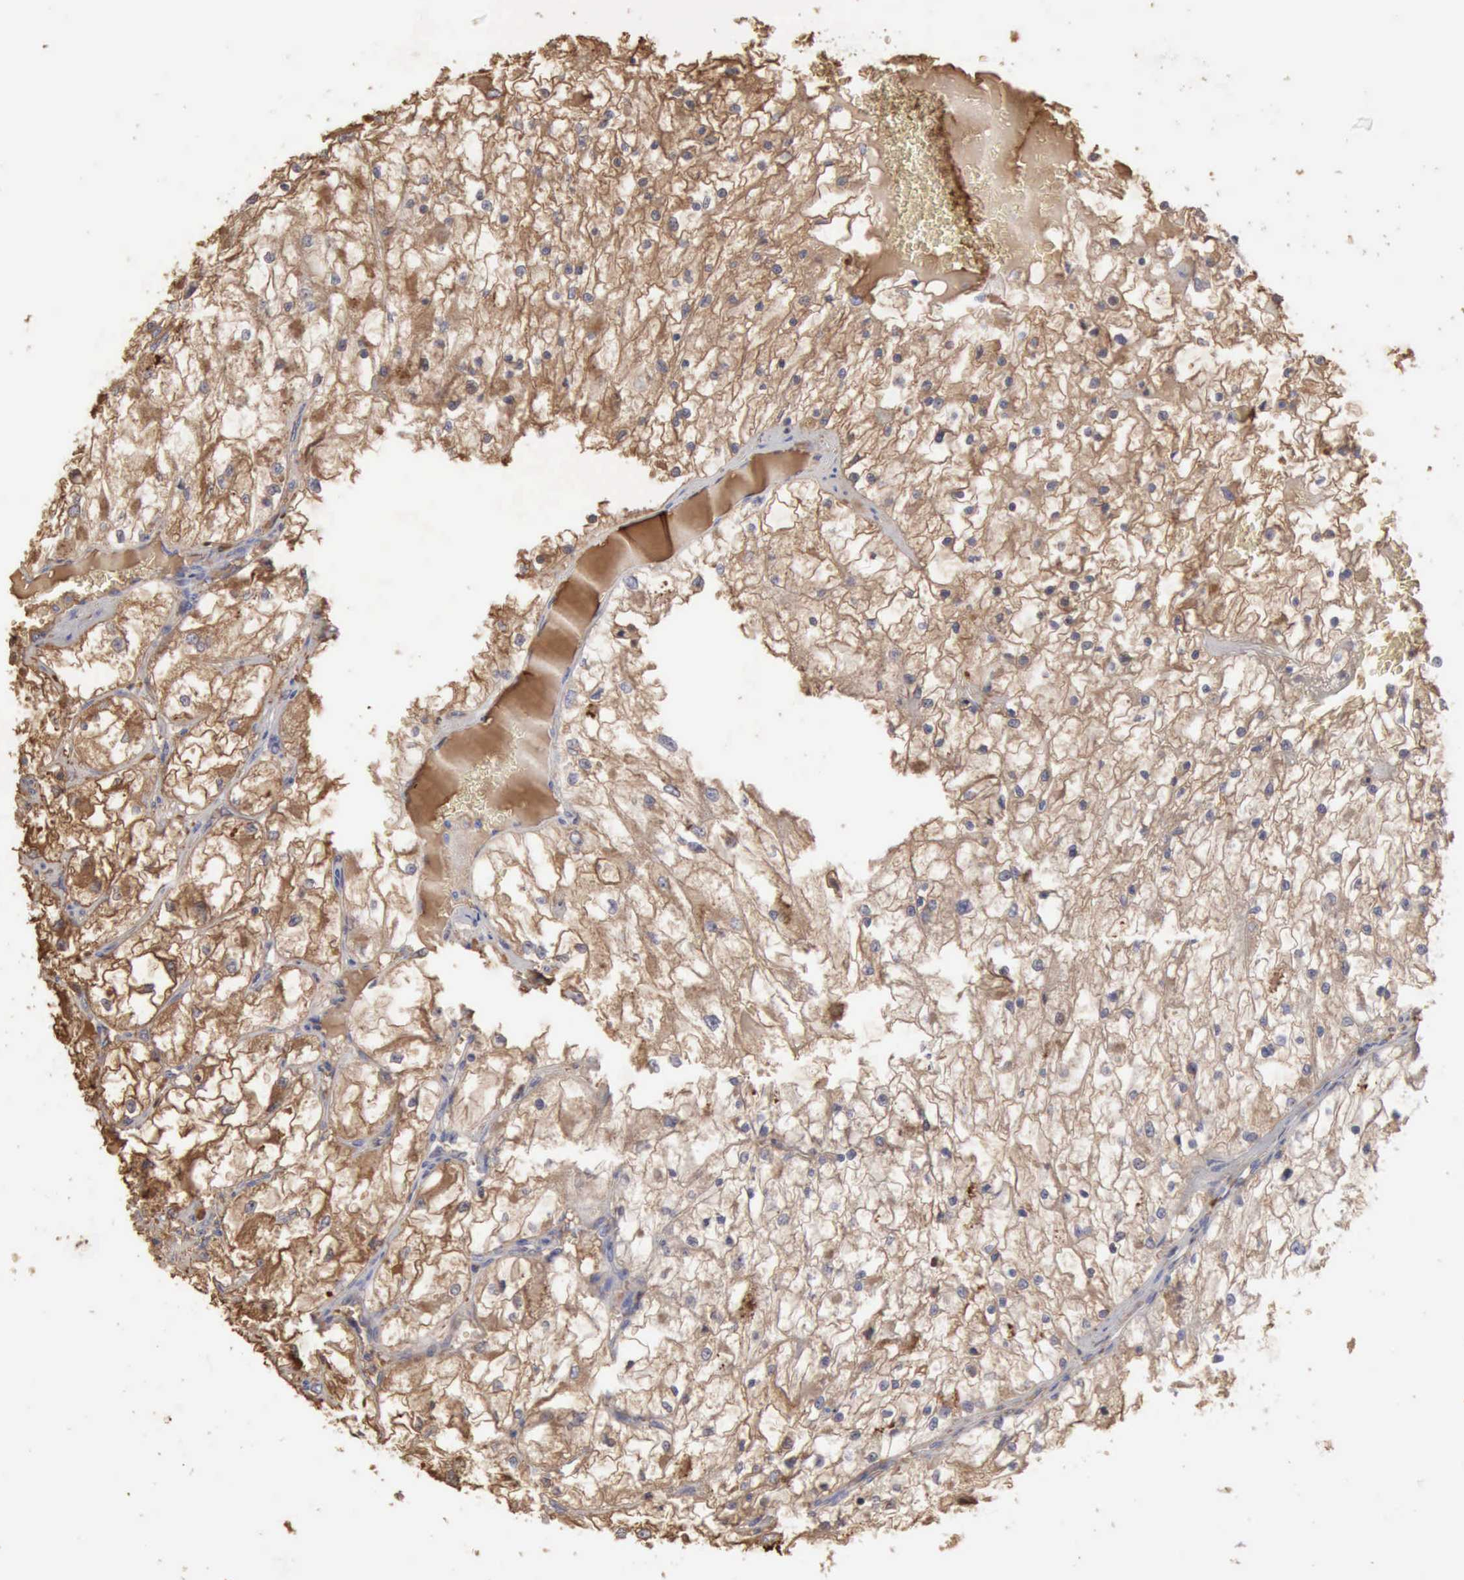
{"staining": {"intensity": "weak", "quantity": ">75%", "location": "cytoplasmic/membranous"}, "tissue": "renal cancer", "cell_type": "Tumor cells", "image_type": "cancer", "snomed": [{"axis": "morphology", "description": "Adenocarcinoma, NOS"}, {"axis": "topography", "description": "Kidney"}], "caption": "Immunohistochemical staining of human renal adenocarcinoma reveals weak cytoplasmic/membranous protein positivity in approximately >75% of tumor cells.", "gene": "SERPINA1", "patient": {"sex": "male", "age": 61}}